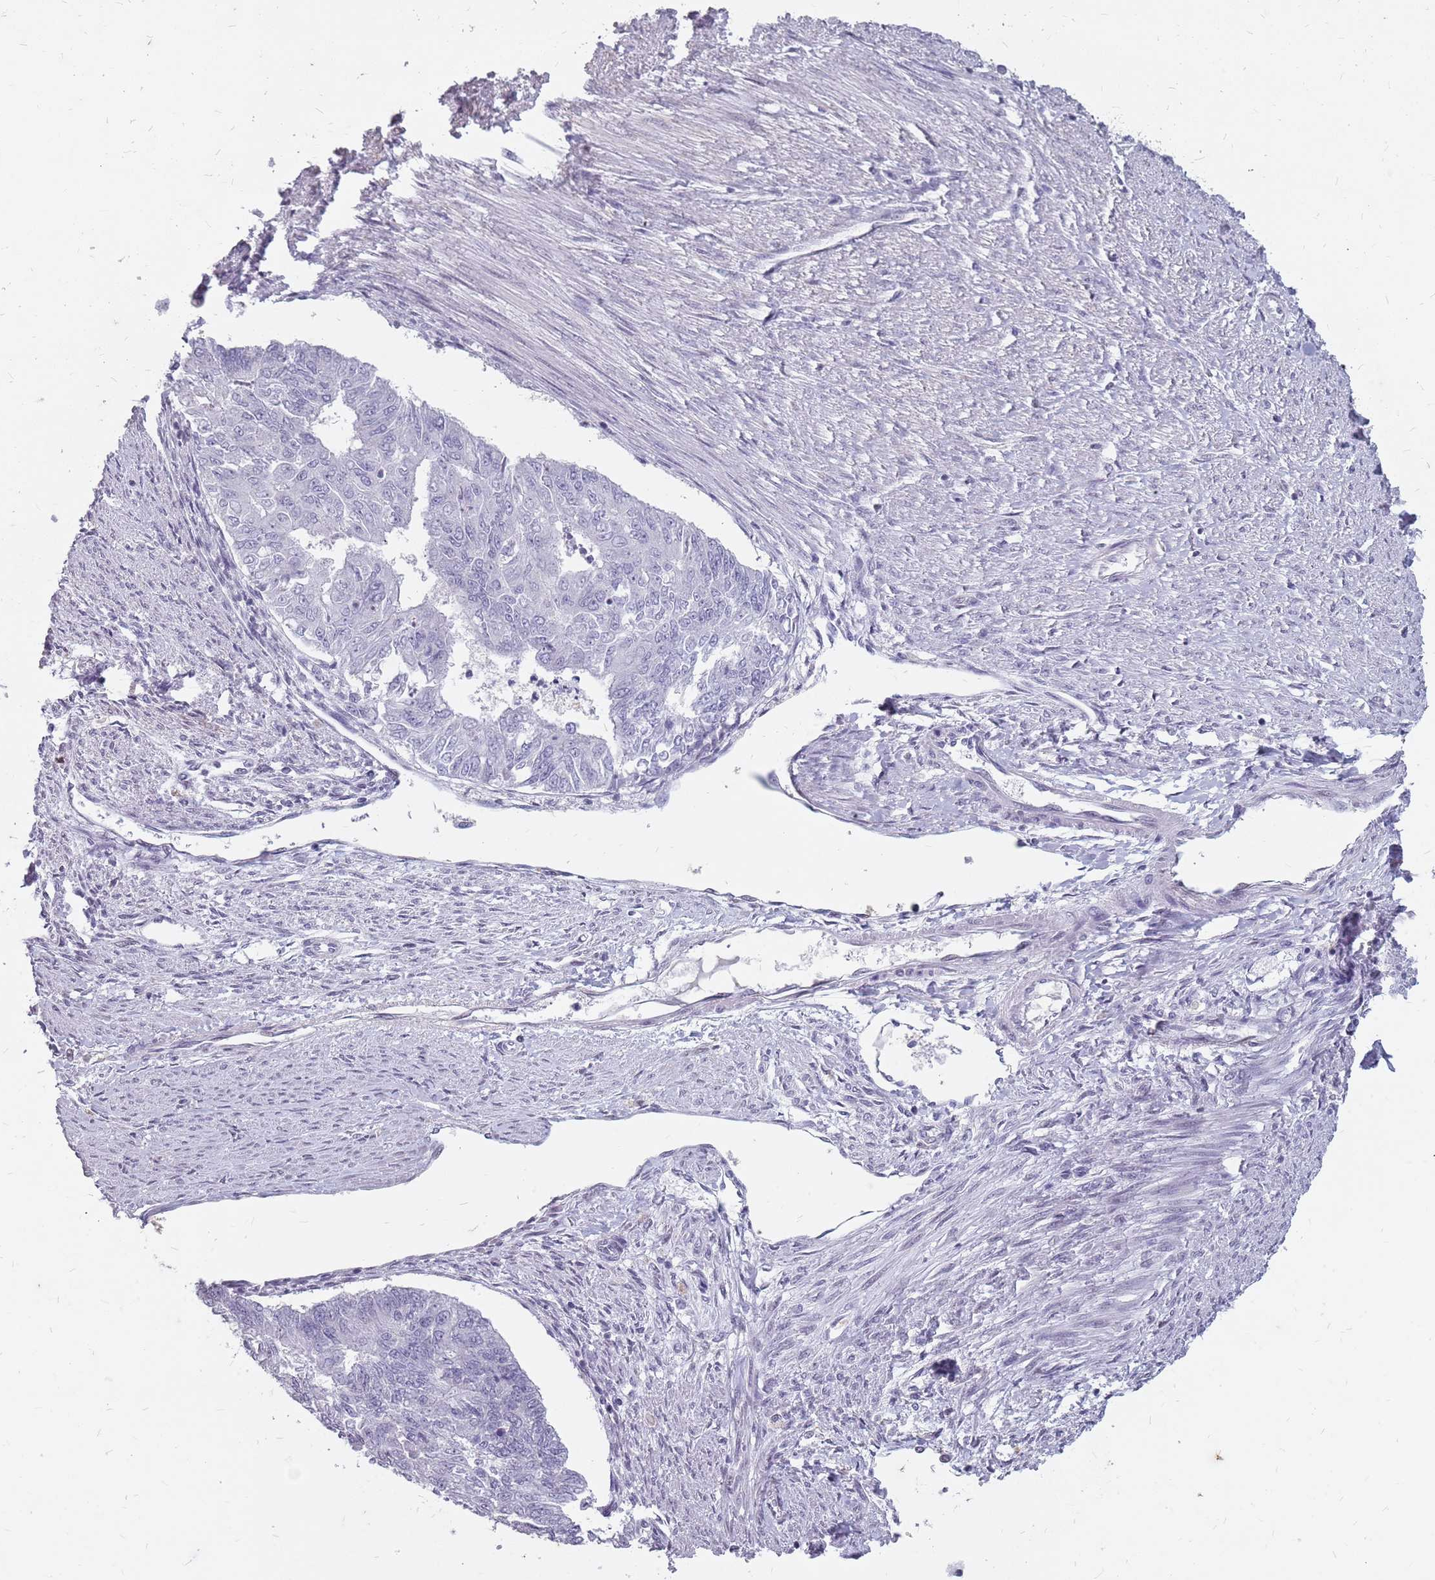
{"staining": {"intensity": "negative", "quantity": "none", "location": "none"}, "tissue": "endometrial cancer", "cell_type": "Tumor cells", "image_type": "cancer", "snomed": [{"axis": "morphology", "description": "Adenocarcinoma, NOS"}, {"axis": "topography", "description": "Endometrium"}], "caption": "Tumor cells show no significant positivity in endometrial cancer.", "gene": "NEK6", "patient": {"sex": "female", "age": 32}}